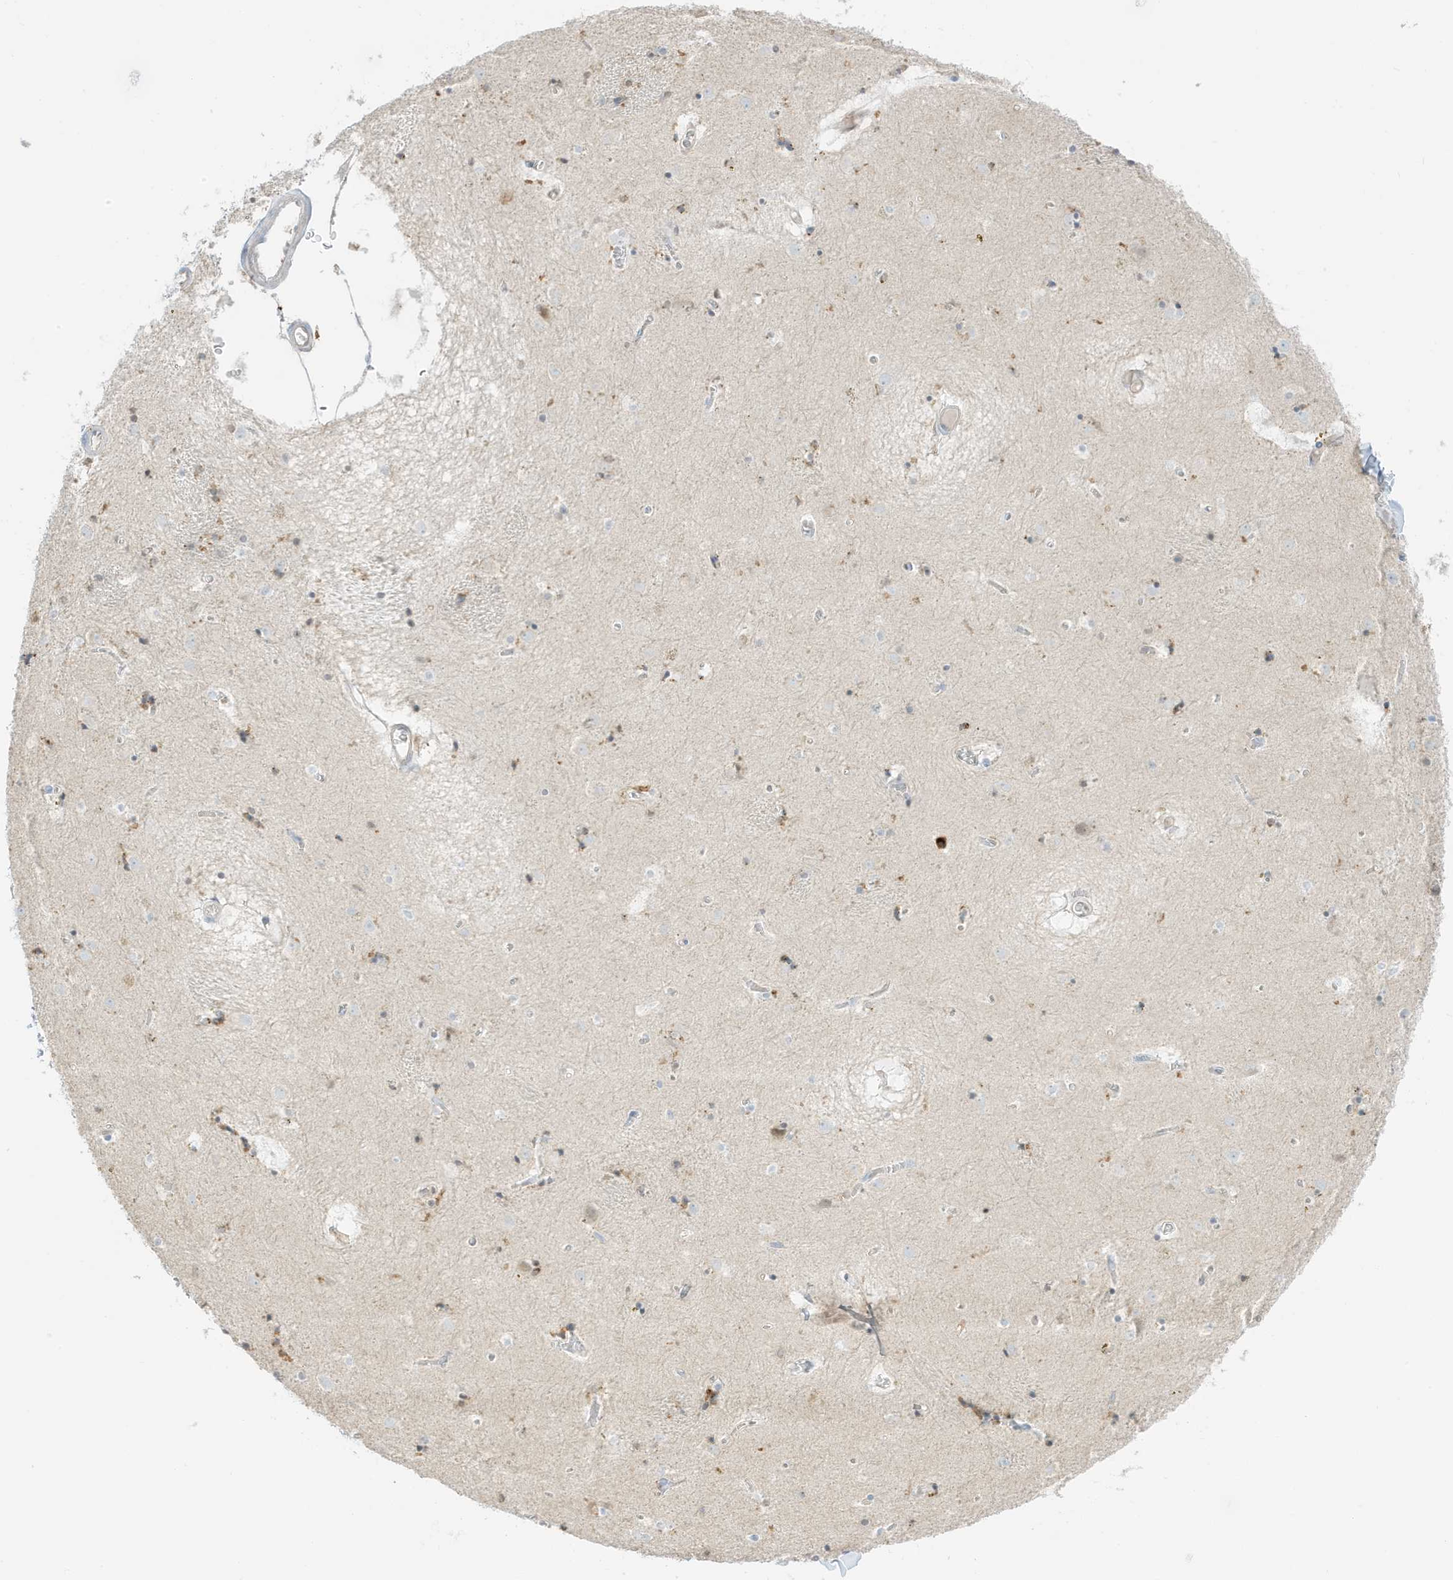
{"staining": {"intensity": "negative", "quantity": "none", "location": "none"}, "tissue": "caudate", "cell_type": "Glial cells", "image_type": "normal", "snomed": [{"axis": "morphology", "description": "Normal tissue, NOS"}, {"axis": "topography", "description": "Lateral ventricle wall"}], "caption": "A high-resolution image shows IHC staining of normal caudate, which reveals no significant positivity in glial cells. (Brightfield microscopy of DAB immunohistochemistry (IHC) at high magnification).", "gene": "GCA", "patient": {"sex": "male", "age": 70}}